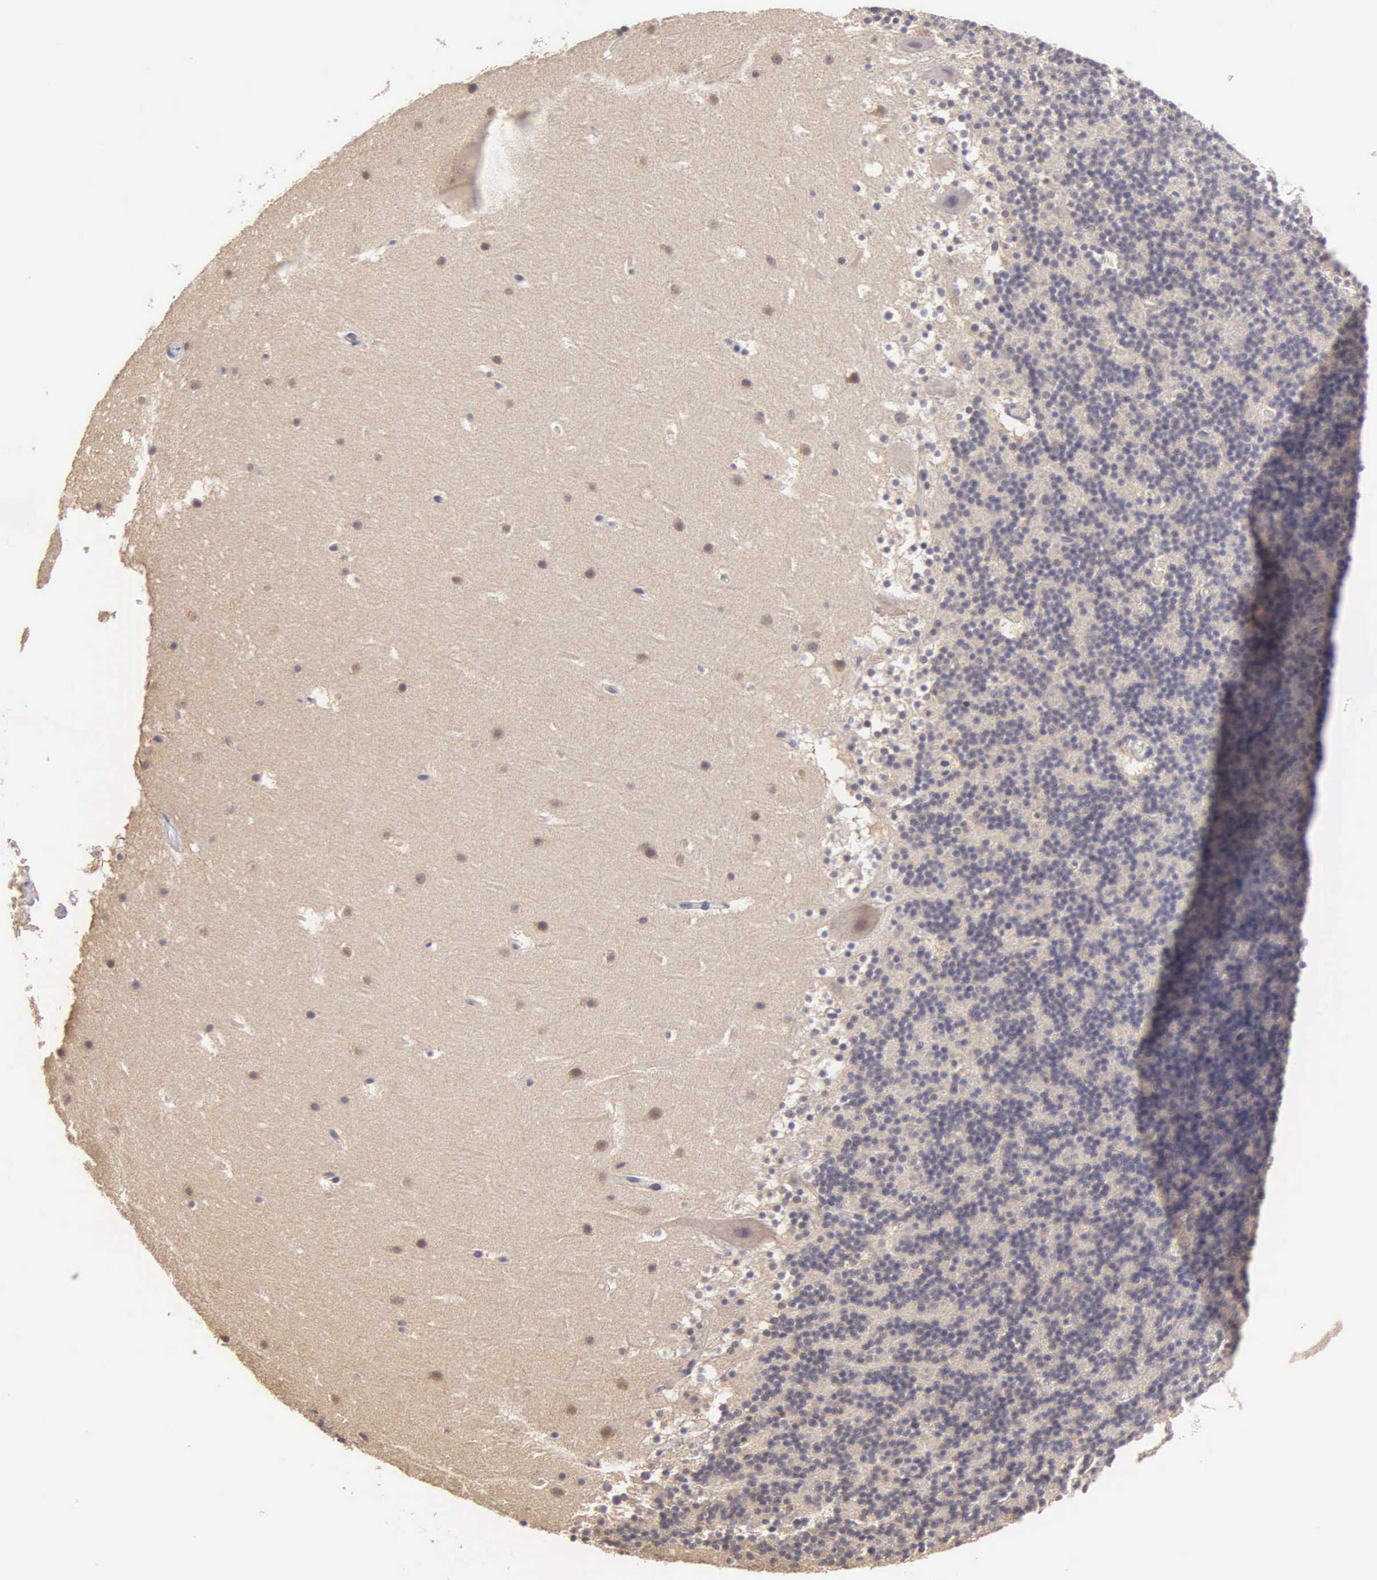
{"staining": {"intensity": "negative", "quantity": "none", "location": "none"}, "tissue": "cerebellum", "cell_type": "Cells in granular layer", "image_type": "normal", "snomed": [{"axis": "morphology", "description": "Normal tissue, NOS"}, {"axis": "topography", "description": "Cerebellum"}], "caption": "Human cerebellum stained for a protein using immunohistochemistry reveals no staining in cells in granular layer.", "gene": "MKI67", "patient": {"sex": "male", "age": 45}}